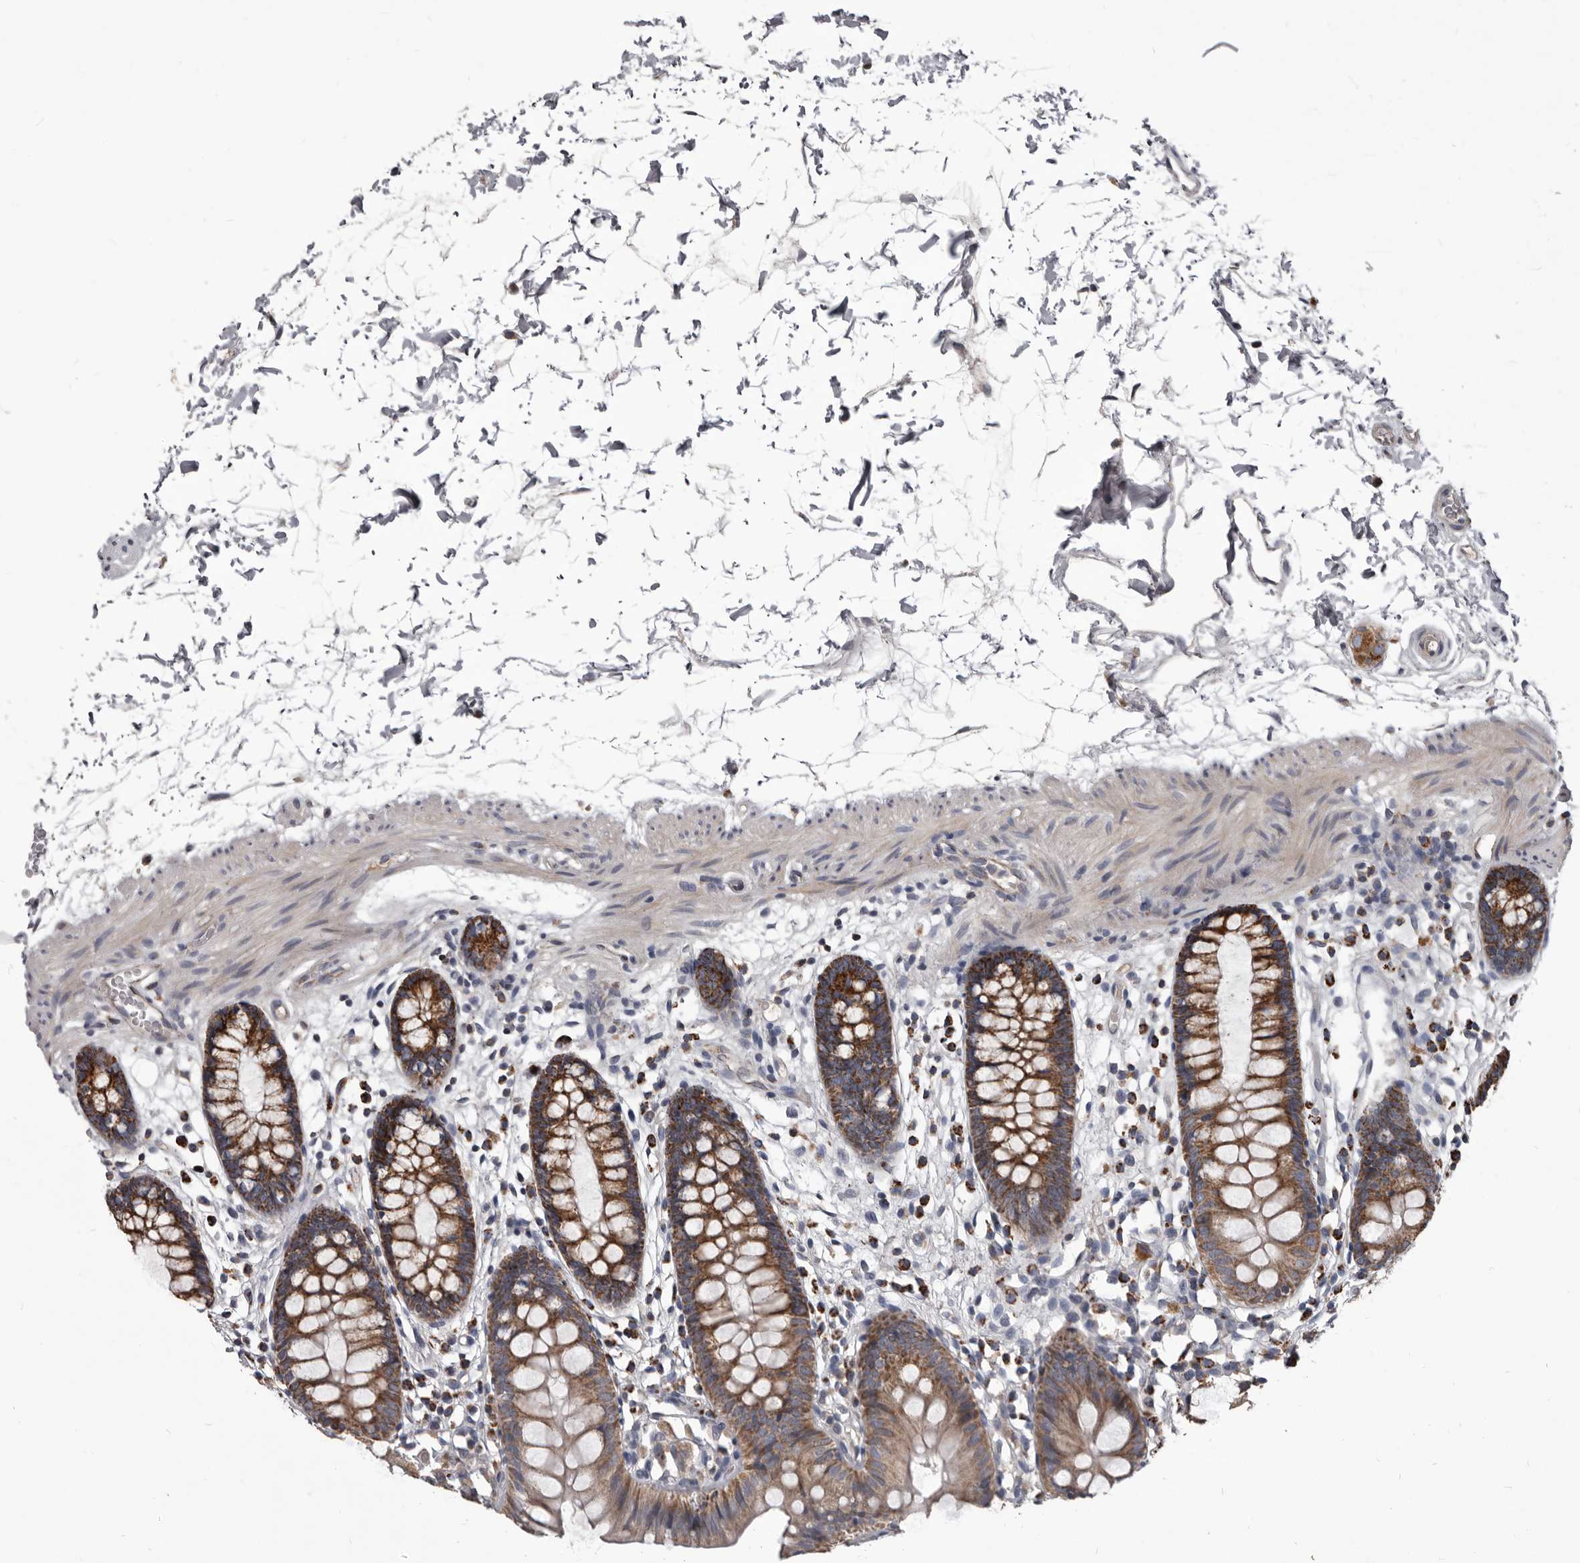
{"staining": {"intensity": "weak", "quantity": ">75%", "location": "cytoplasmic/membranous"}, "tissue": "colon", "cell_type": "Endothelial cells", "image_type": "normal", "snomed": [{"axis": "morphology", "description": "Normal tissue, NOS"}, {"axis": "topography", "description": "Colon"}], "caption": "Colon stained for a protein (brown) exhibits weak cytoplasmic/membranous positive expression in about >75% of endothelial cells.", "gene": "ALDH5A1", "patient": {"sex": "male", "age": 56}}